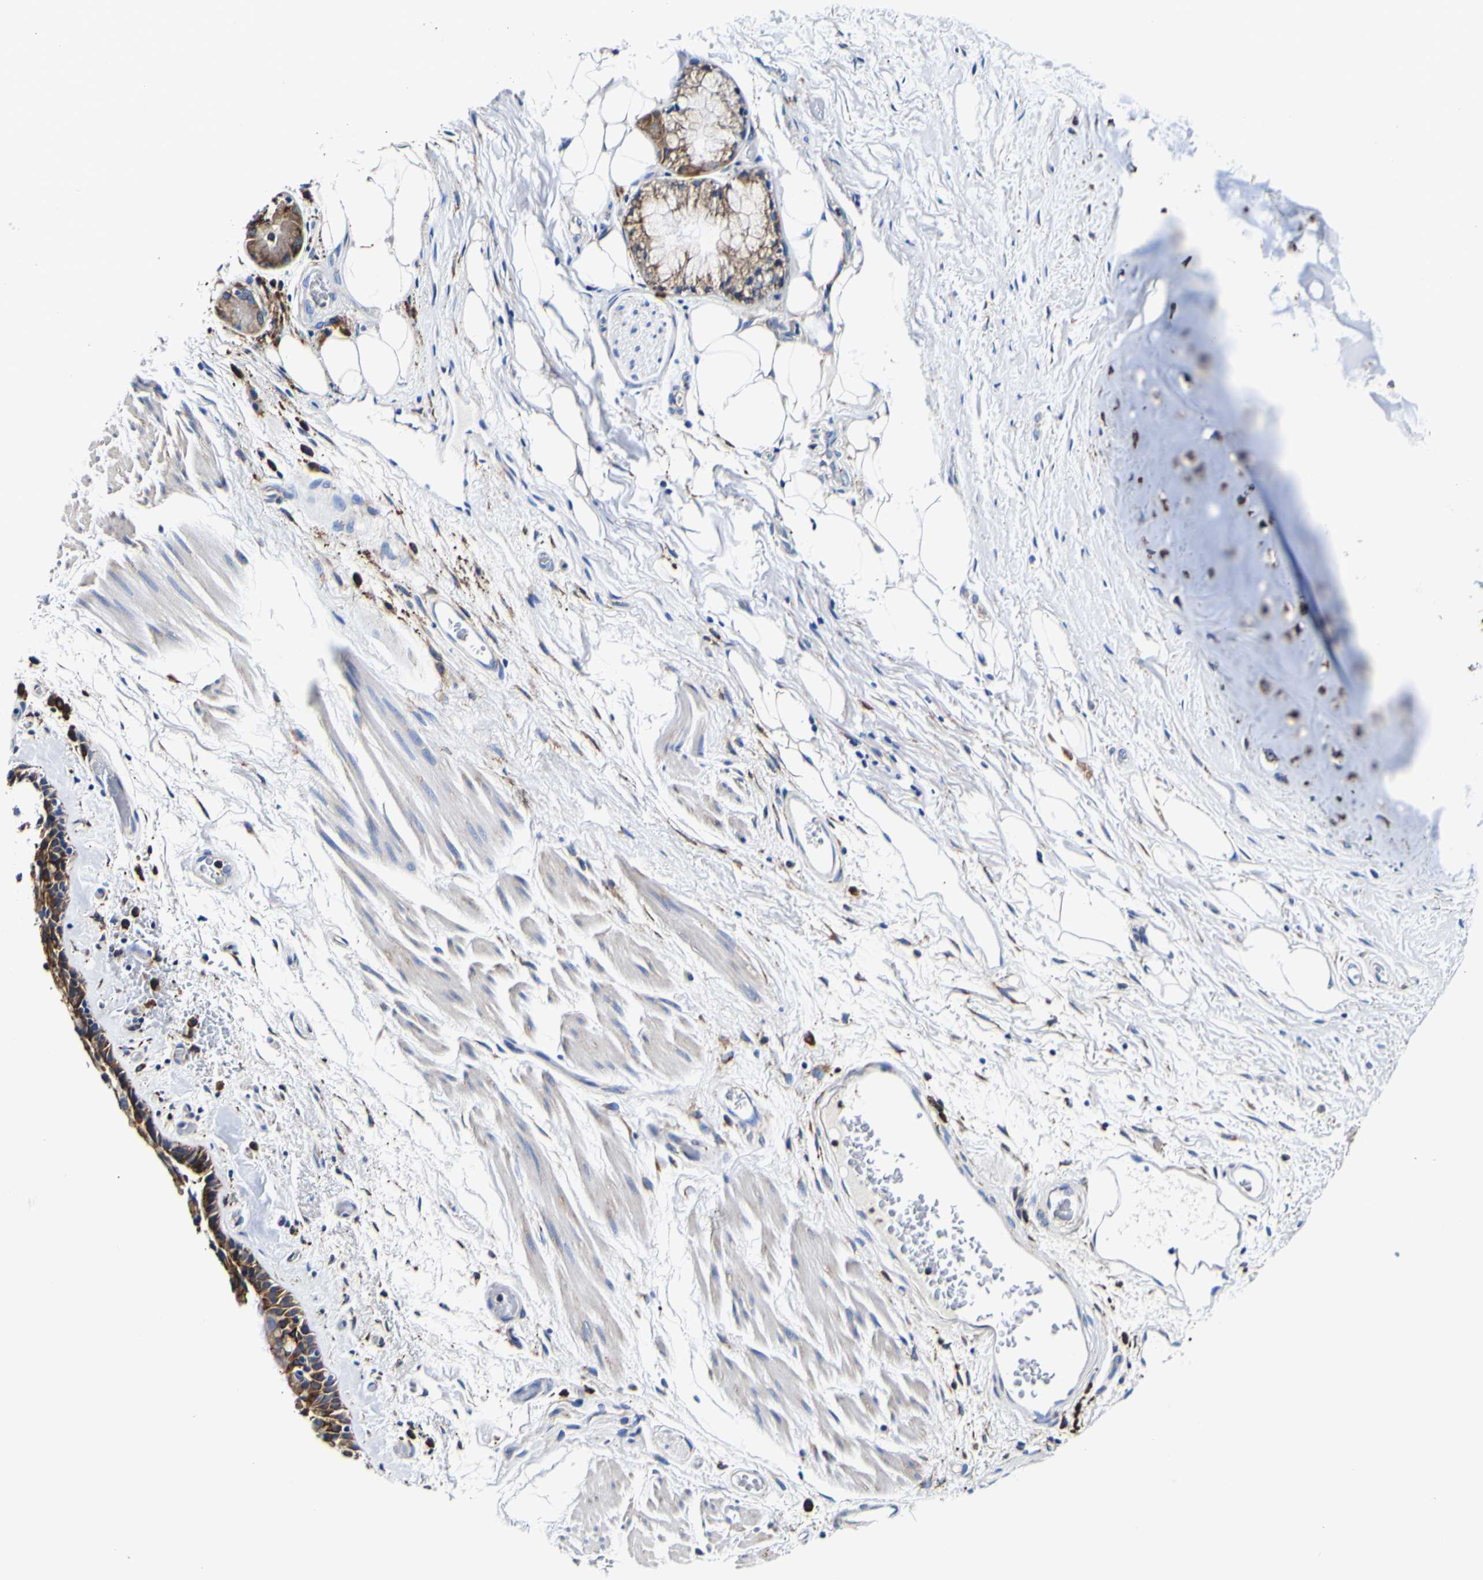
{"staining": {"intensity": "moderate", "quantity": ">75%", "location": "cytoplasmic/membranous"}, "tissue": "bronchus", "cell_type": "Respiratory epithelial cells", "image_type": "normal", "snomed": [{"axis": "morphology", "description": "Normal tissue, NOS"}, {"axis": "morphology", "description": "Adenocarcinoma, NOS"}, {"axis": "topography", "description": "Bronchus"}, {"axis": "topography", "description": "Lung"}], "caption": "Benign bronchus was stained to show a protein in brown. There is medium levels of moderate cytoplasmic/membranous expression in about >75% of respiratory epithelial cells. The staining was performed using DAB to visualize the protein expression in brown, while the nuclei were stained in blue with hematoxylin (Magnification: 20x).", "gene": "P4HB", "patient": {"sex": "female", "age": 54}}